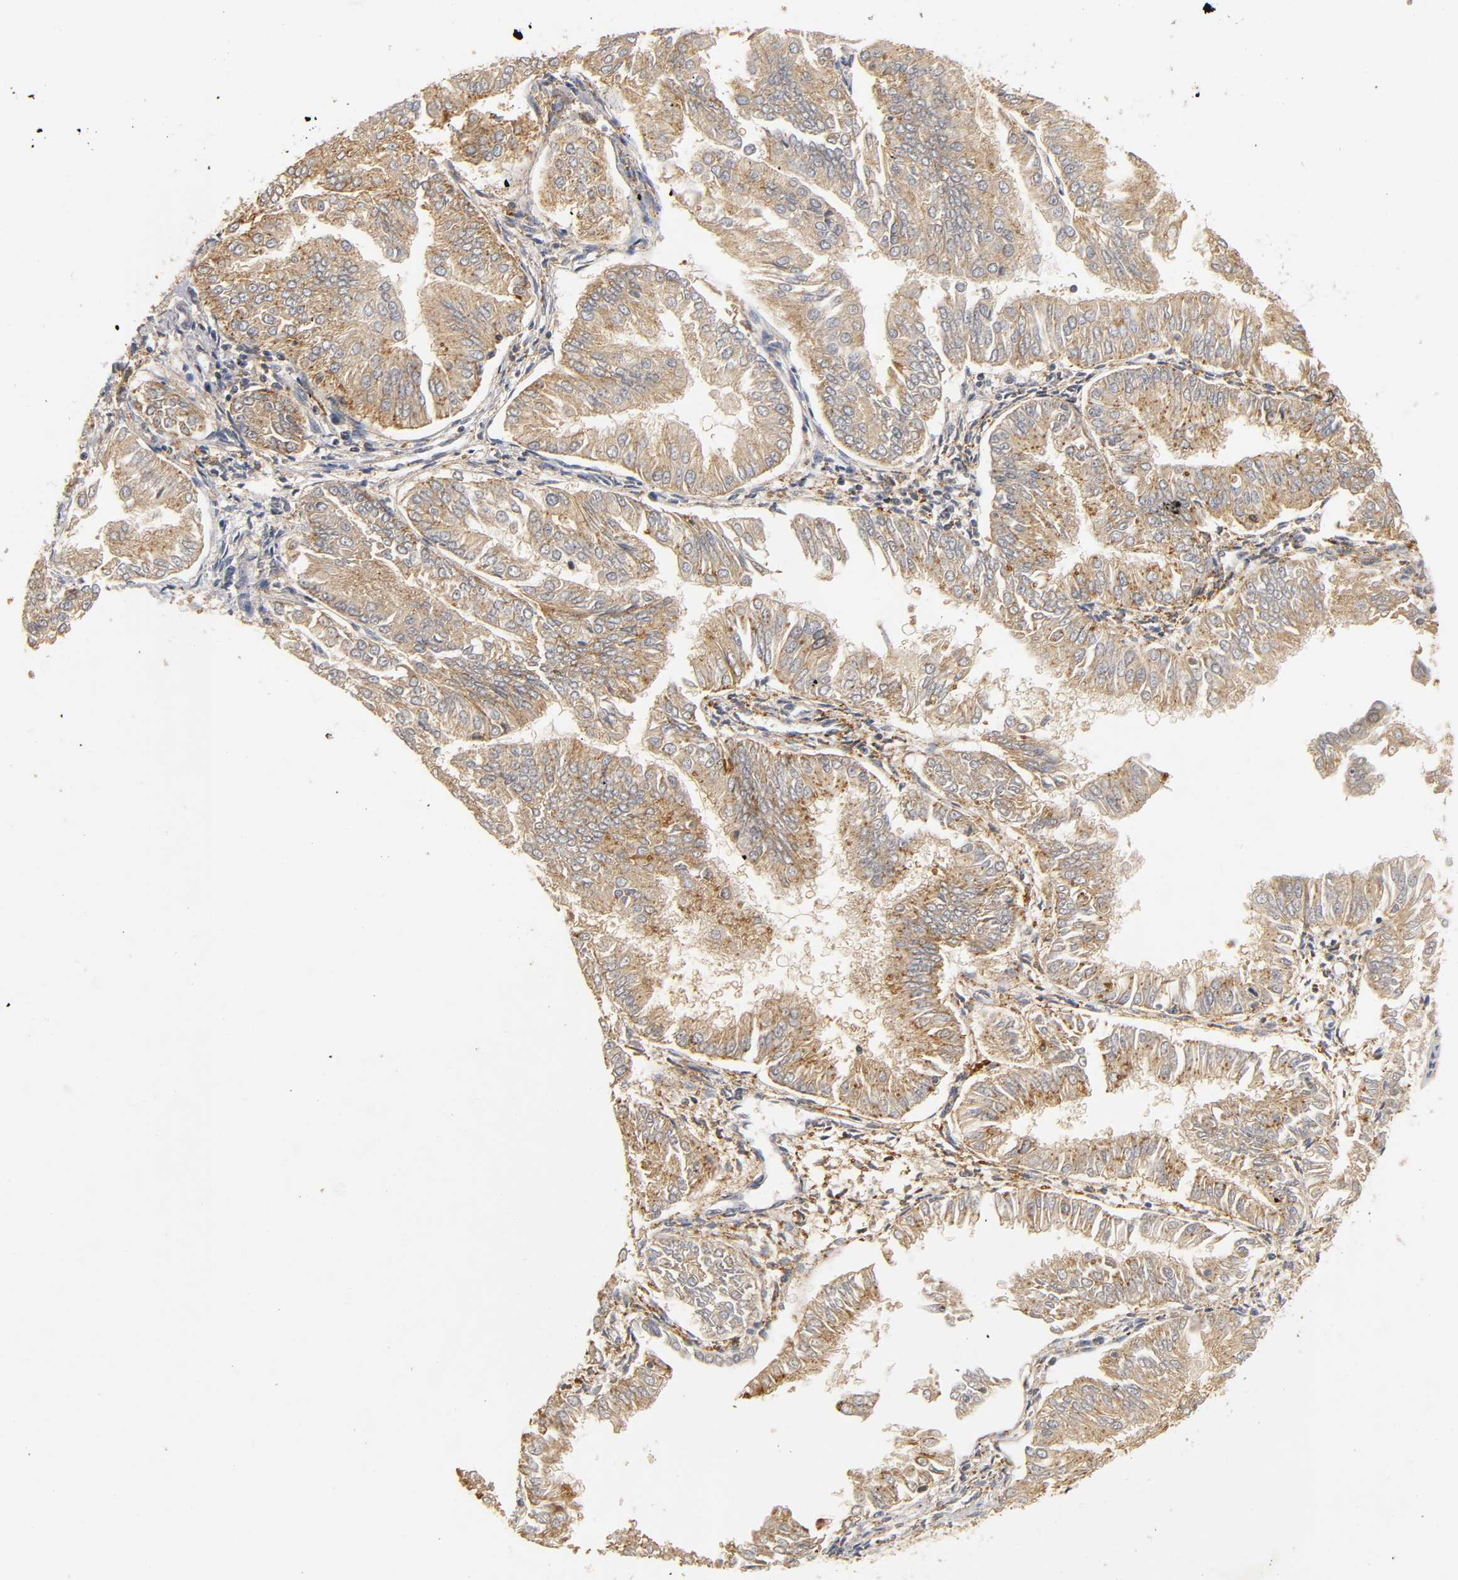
{"staining": {"intensity": "moderate", "quantity": ">75%", "location": "cytoplasmic/membranous"}, "tissue": "endometrial cancer", "cell_type": "Tumor cells", "image_type": "cancer", "snomed": [{"axis": "morphology", "description": "Adenocarcinoma, NOS"}, {"axis": "topography", "description": "Endometrium"}], "caption": "IHC micrograph of neoplastic tissue: human endometrial cancer (adenocarcinoma) stained using immunohistochemistry demonstrates medium levels of moderate protein expression localized specifically in the cytoplasmic/membranous of tumor cells, appearing as a cytoplasmic/membranous brown color.", "gene": "SCAP", "patient": {"sex": "female", "age": 53}}